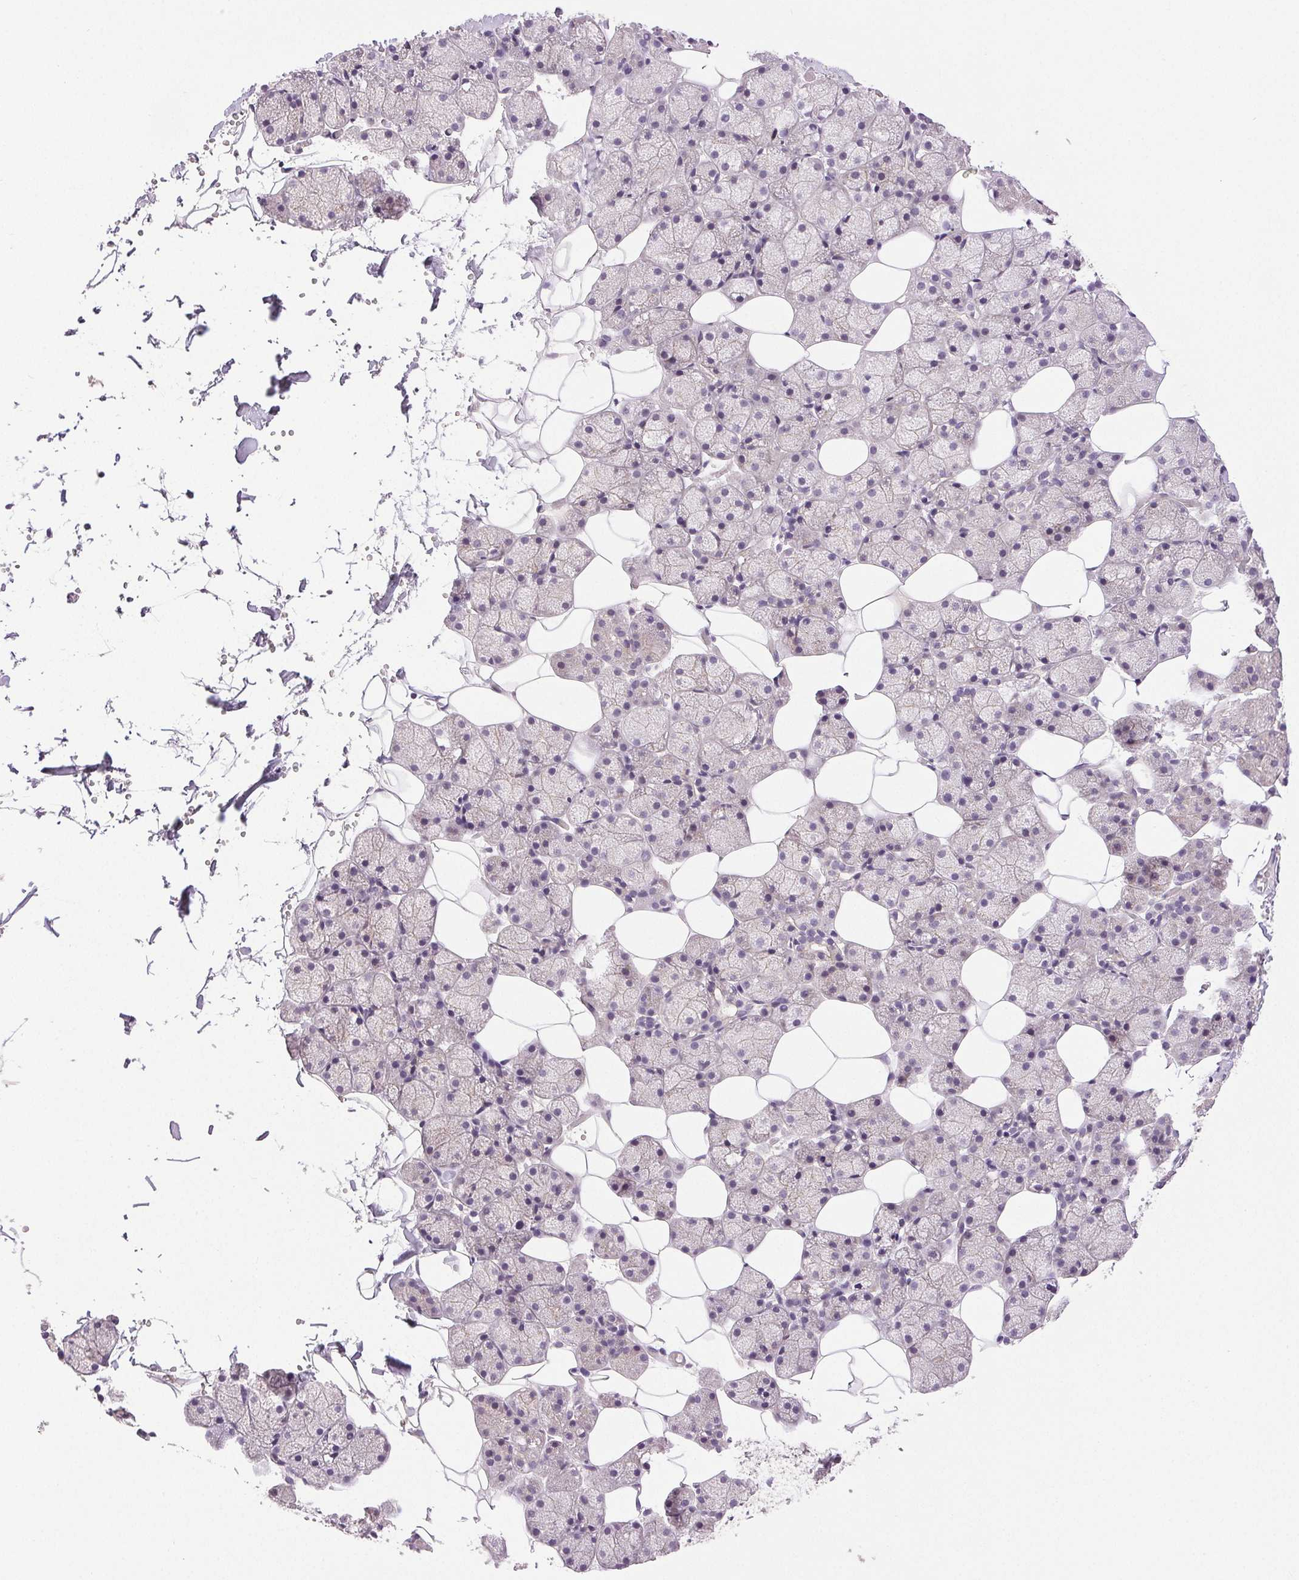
{"staining": {"intensity": "weak", "quantity": "<25%", "location": "cytoplasmic/membranous"}, "tissue": "salivary gland", "cell_type": "Glandular cells", "image_type": "normal", "snomed": [{"axis": "morphology", "description": "Normal tissue, NOS"}, {"axis": "topography", "description": "Salivary gland"}], "caption": "High magnification brightfield microscopy of unremarkable salivary gland stained with DAB (3,3'-diaminobenzidine) (brown) and counterstained with hematoxylin (blue): glandular cells show no significant staining. Brightfield microscopy of immunohistochemistry stained with DAB (3,3'-diaminobenzidine) (brown) and hematoxylin (blue), captured at high magnification.", "gene": "PLCB1", "patient": {"sex": "male", "age": 38}}